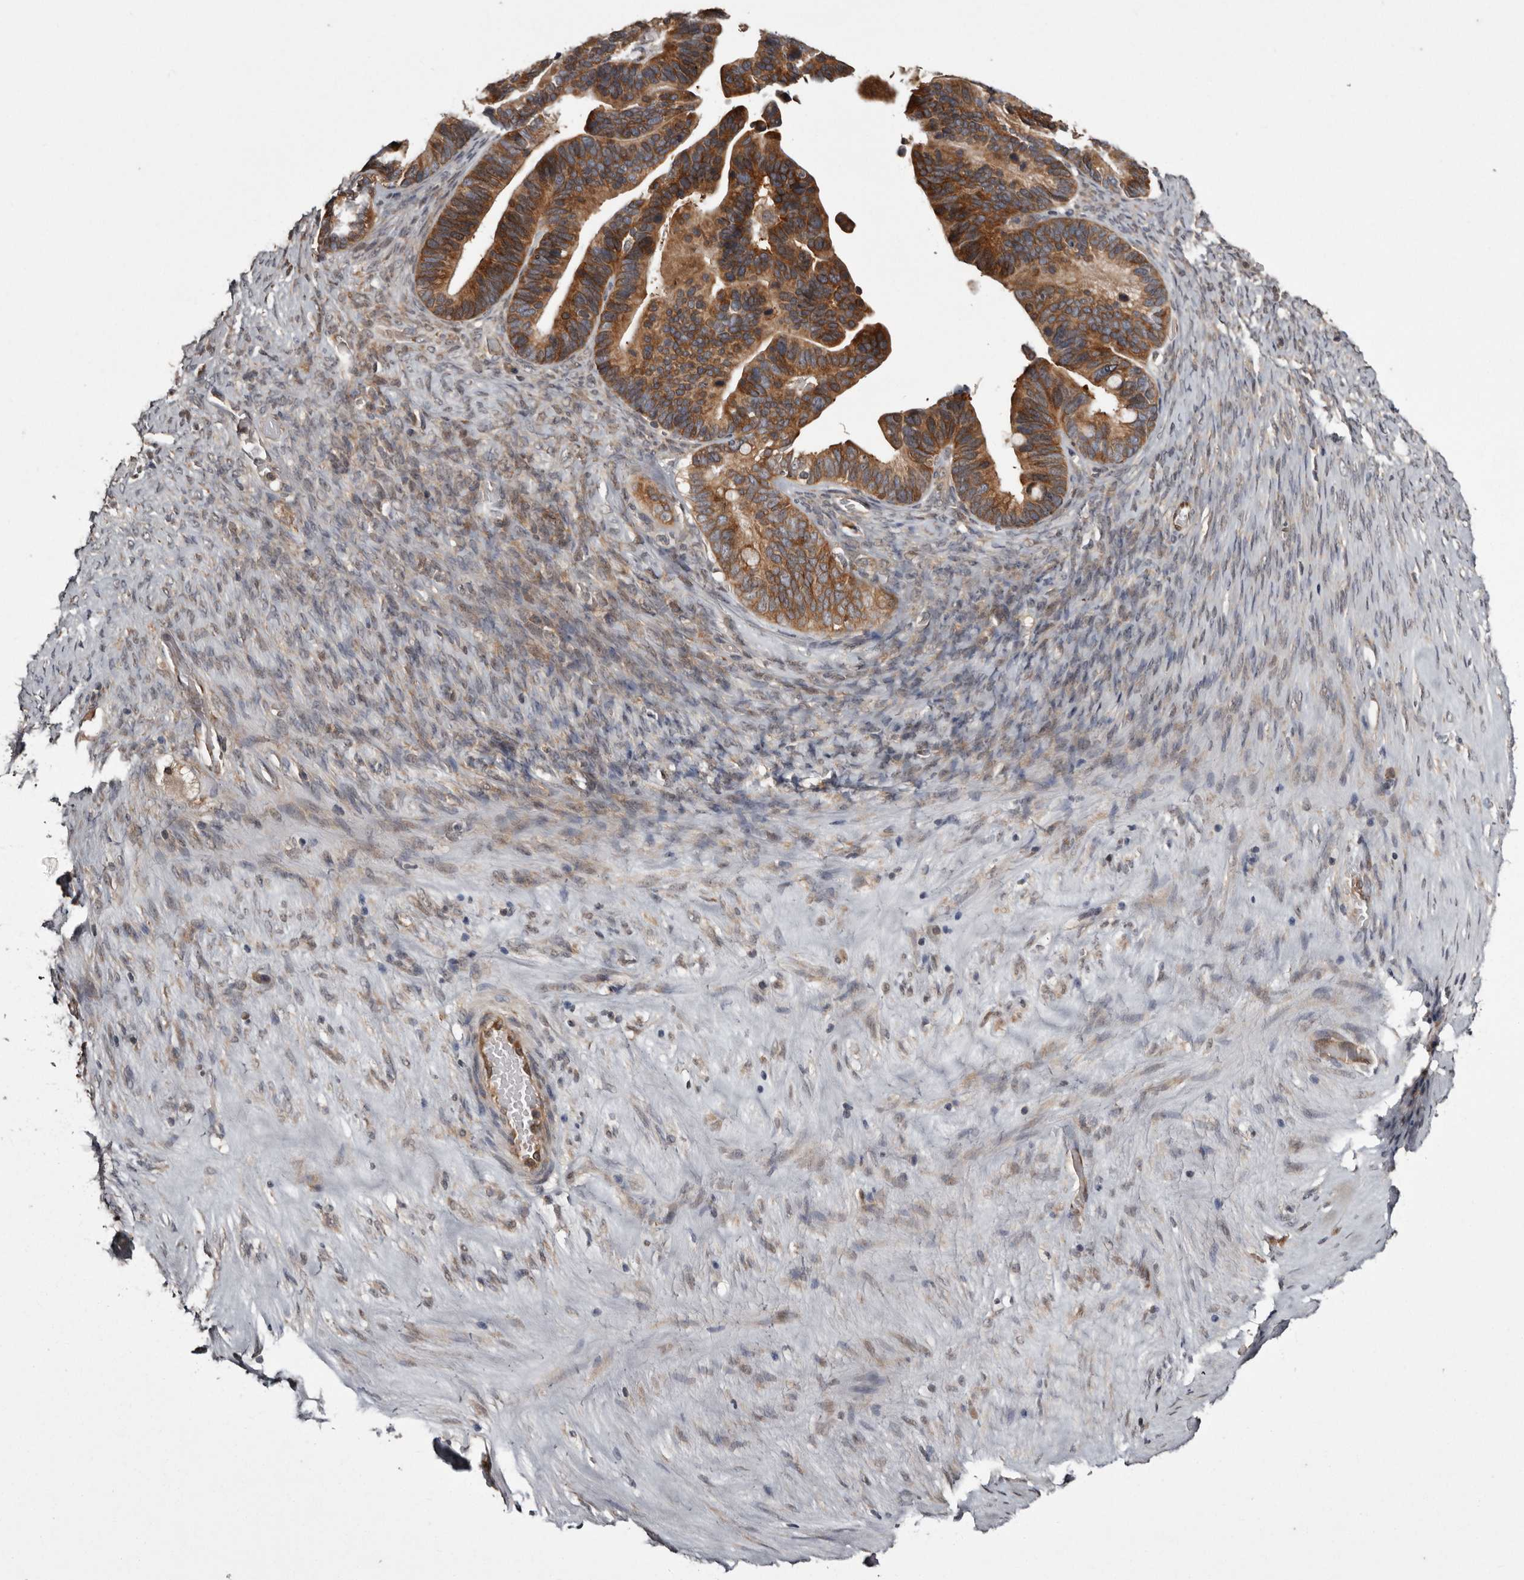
{"staining": {"intensity": "moderate", "quantity": ">75%", "location": "cytoplasmic/membranous"}, "tissue": "ovarian cancer", "cell_type": "Tumor cells", "image_type": "cancer", "snomed": [{"axis": "morphology", "description": "Cystadenocarcinoma, serous, NOS"}, {"axis": "topography", "description": "Ovary"}], "caption": "Immunohistochemical staining of human ovarian cancer reveals medium levels of moderate cytoplasmic/membranous positivity in approximately >75% of tumor cells.", "gene": "DARS1", "patient": {"sex": "female", "age": 56}}